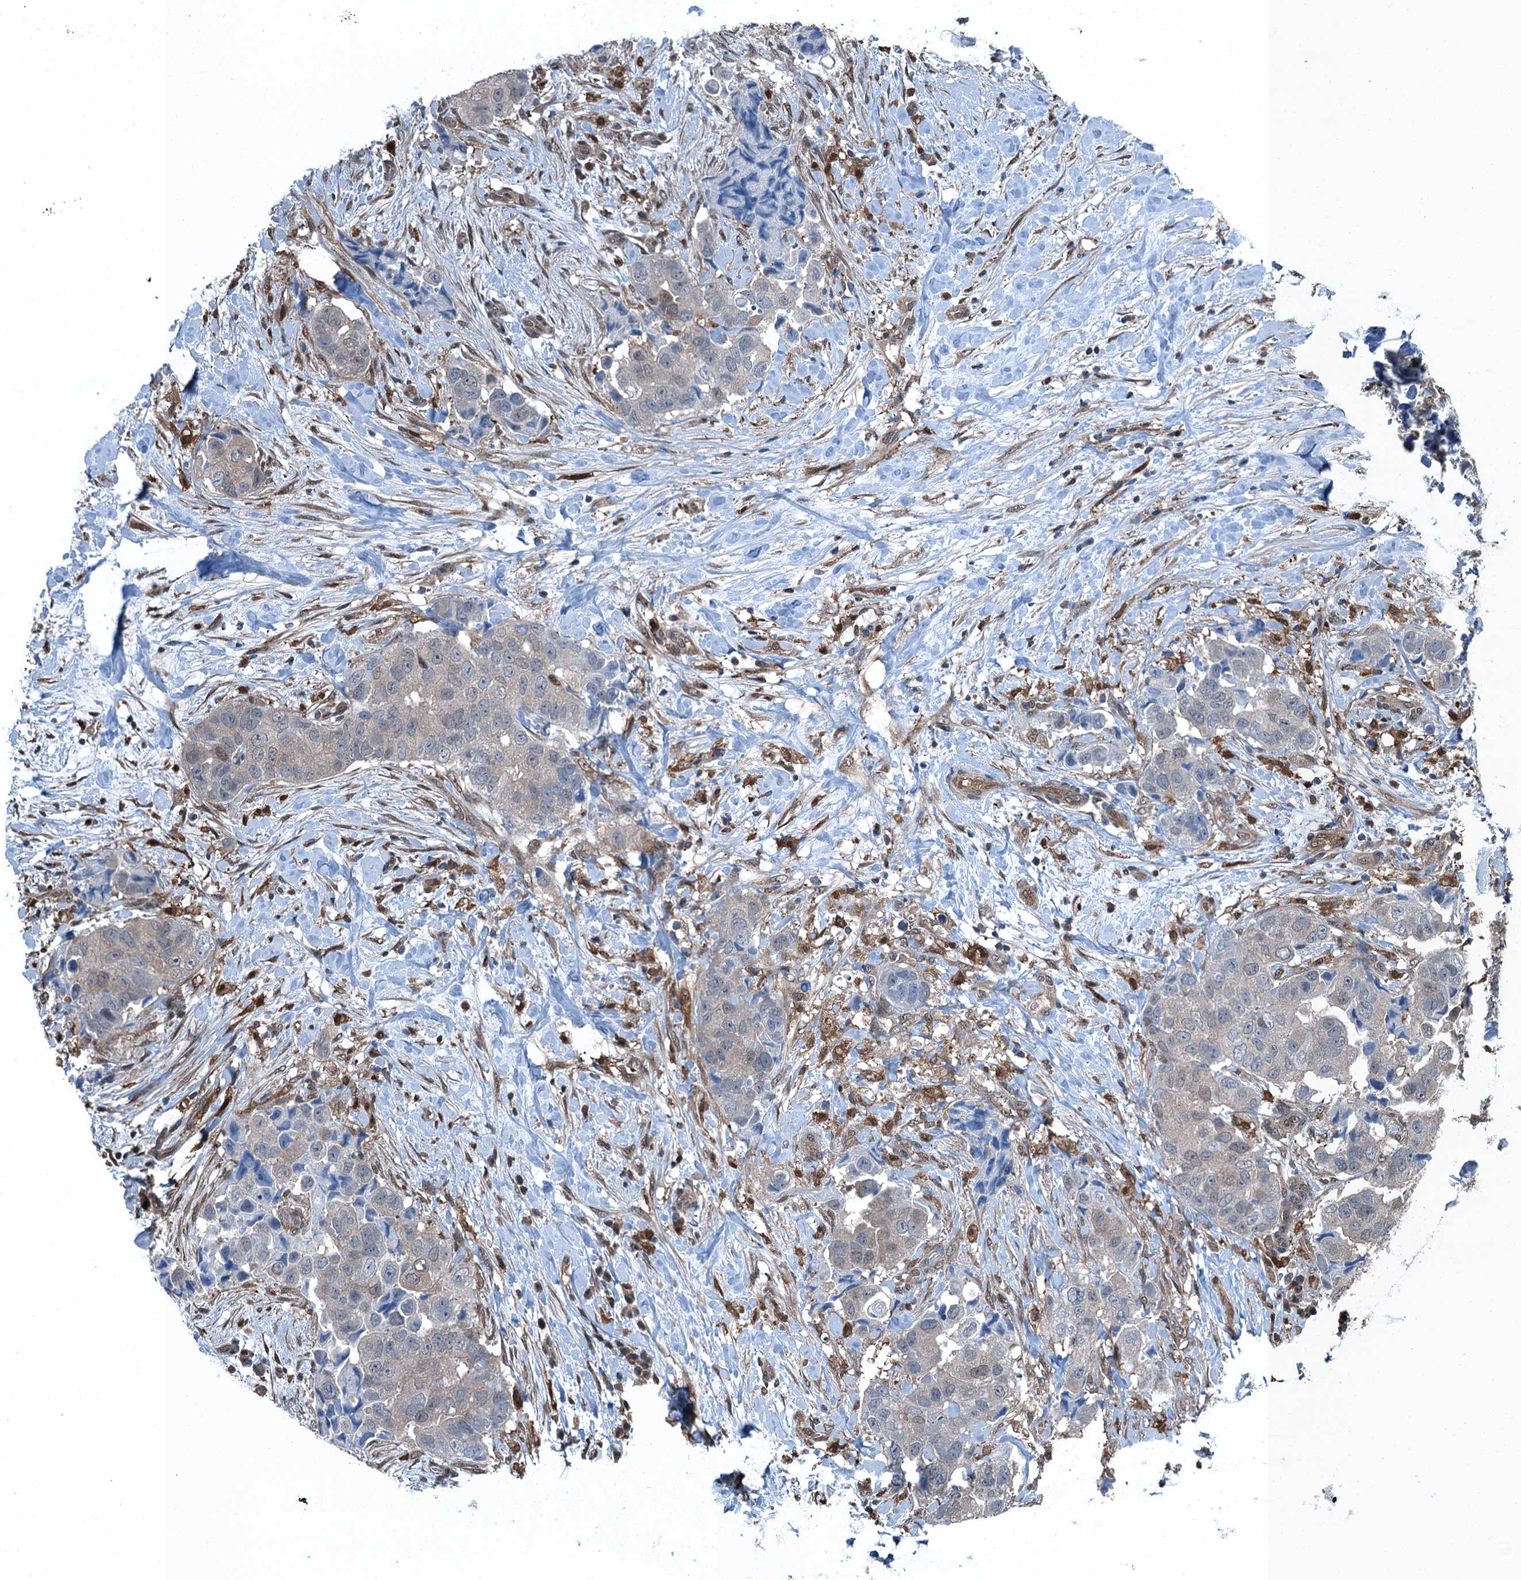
{"staining": {"intensity": "negative", "quantity": "none", "location": "none"}, "tissue": "breast cancer", "cell_type": "Tumor cells", "image_type": "cancer", "snomed": [{"axis": "morphology", "description": "Normal tissue, NOS"}, {"axis": "morphology", "description": "Duct carcinoma"}, {"axis": "topography", "description": "Breast"}], "caption": "The image exhibits no significant positivity in tumor cells of breast cancer. (Immunohistochemistry, brightfield microscopy, high magnification).", "gene": "RNH1", "patient": {"sex": "female", "age": 62}}